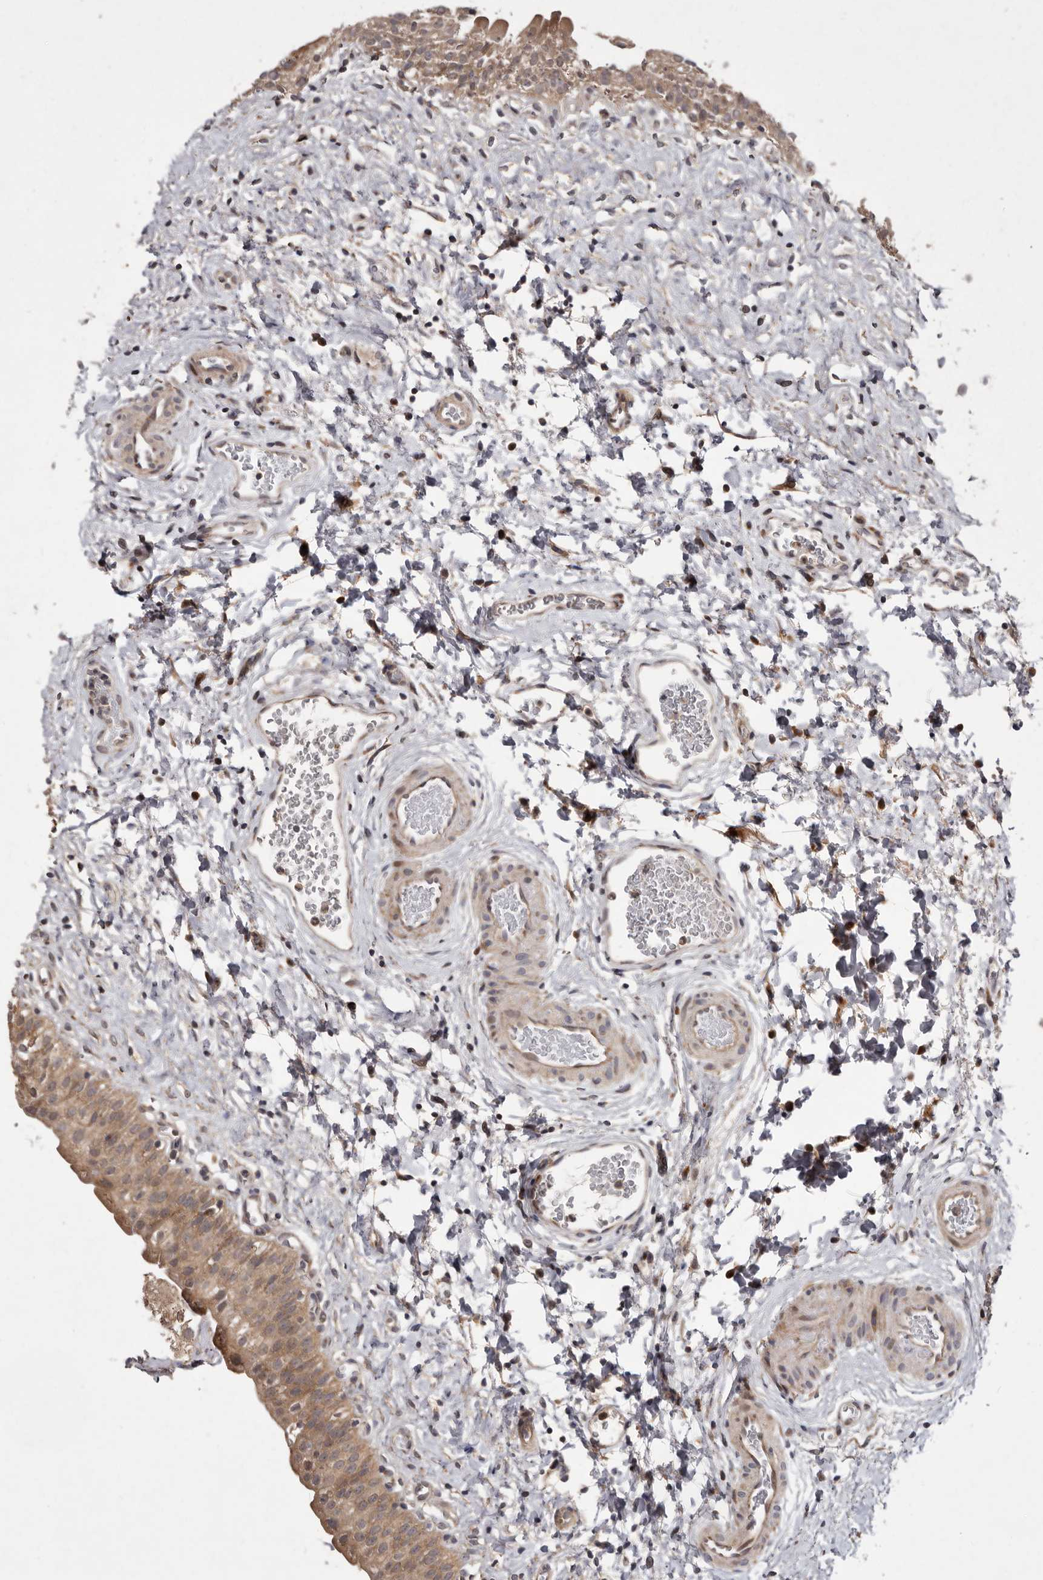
{"staining": {"intensity": "moderate", "quantity": ">75%", "location": "cytoplasmic/membranous"}, "tissue": "urinary bladder", "cell_type": "Urothelial cells", "image_type": "normal", "snomed": [{"axis": "morphology", "description": "Normal tissue, NOS"}, {"axis": "topography", "description": "Urinary bladder"}], "caption": "Benign urinary bladder demonstrates moderate cytoplasmic/membranous staining in approximately >75% of urothelial cells, visualized by immunohistochemistry. (Brightfield microscopy of DAB IHC at high magnification).", "gene": "FLAD1", "patient": {"sex": "male", "age": 51}}